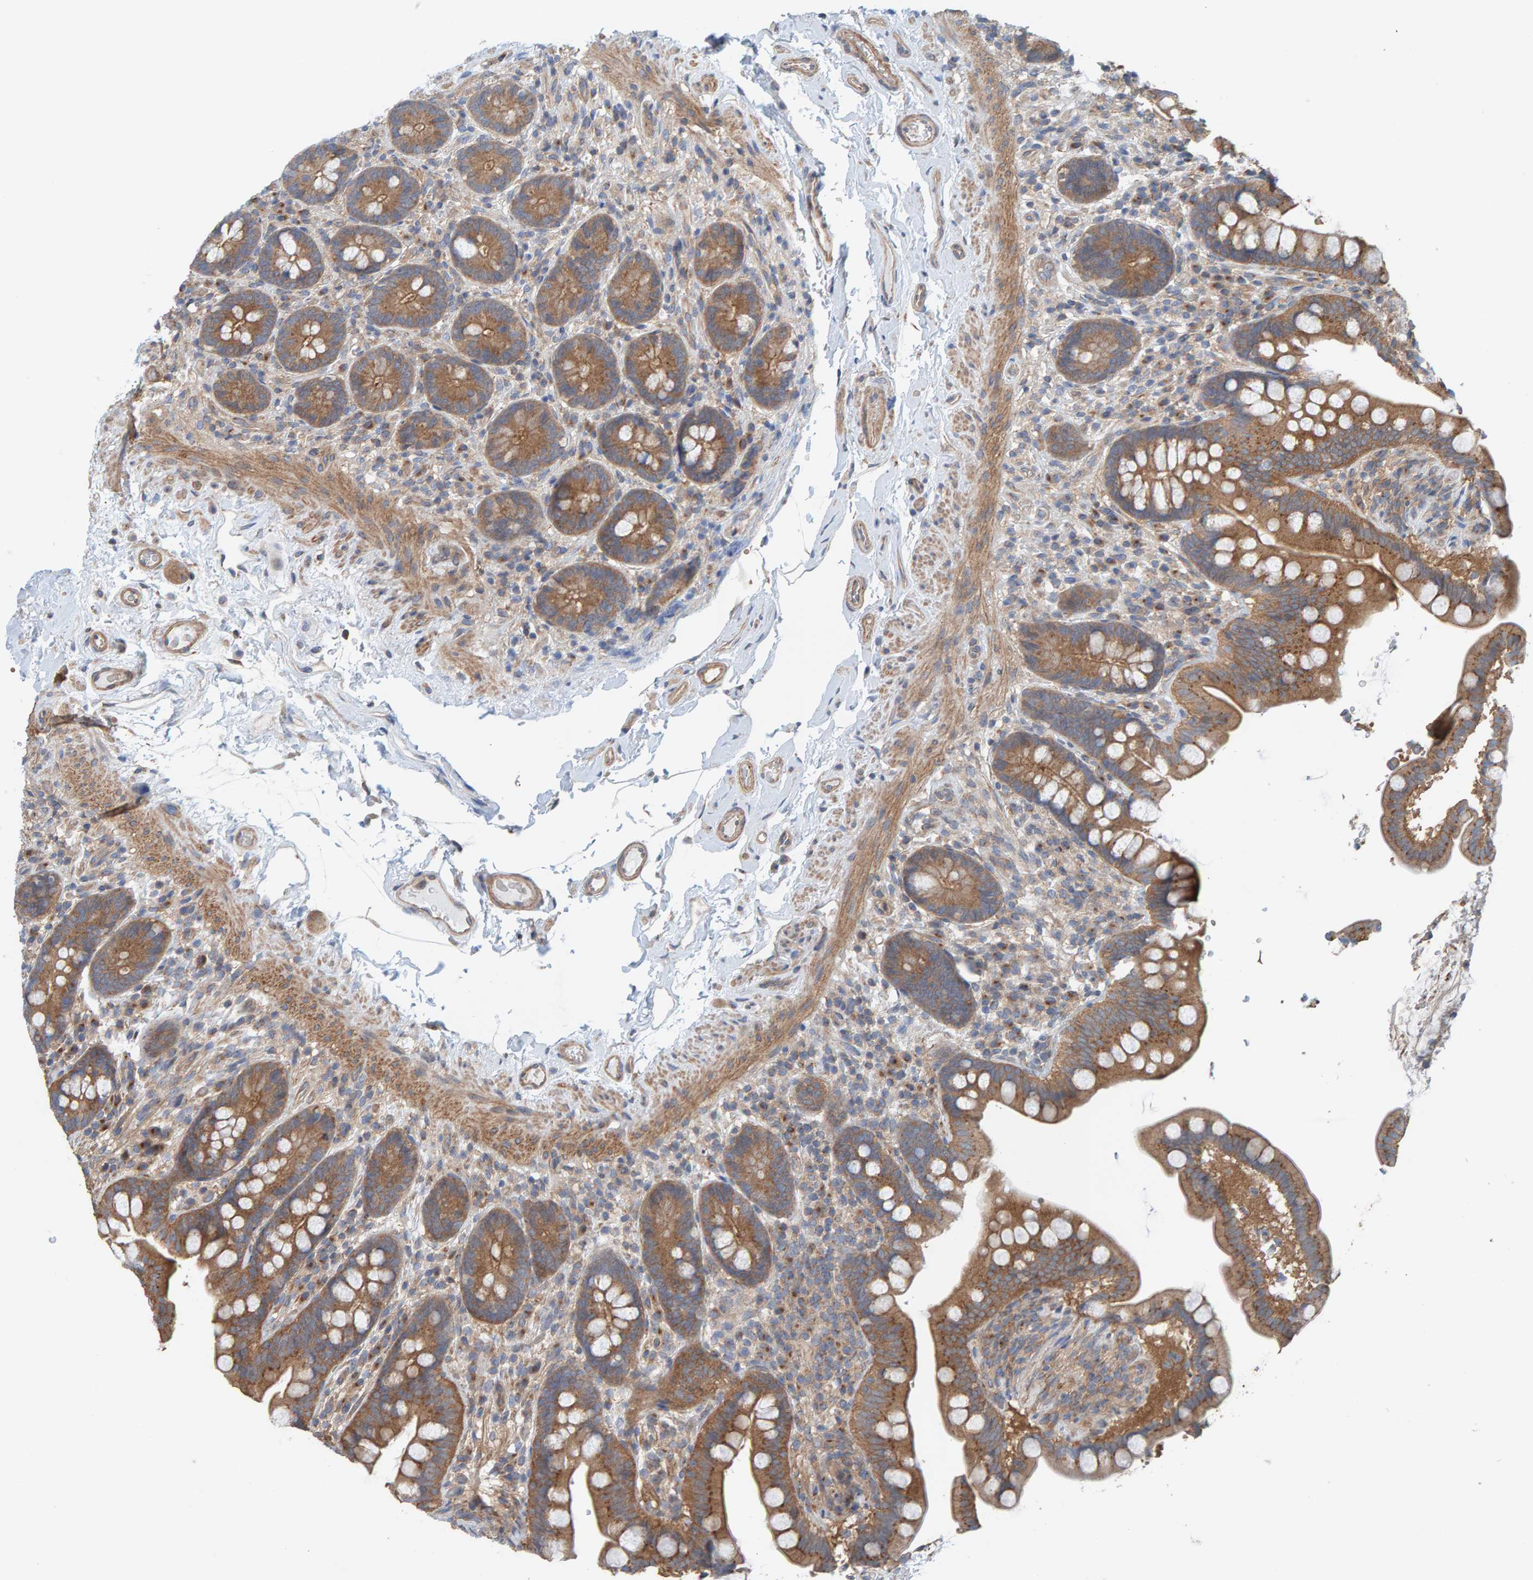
{"staining": {"intensity": "moderate", "quantity": ">75%", "location": "cytoplasmic/membranous"}, "tissue": "colon", "cell_type": "Endothelial cells", "image_type": "normal", "snomed": [{"axis": "morphology", "description": "Normal tissue, NOS"}, {"axis": "topography", "description": "Smooth muscle"}, {"axis": "topography", "description": "Colon"}], "caption": "Endothelial cells show medium levels of moderate cytoplasmic/membranous expression in approximately >75% of cells in unremarkable colon.", "gene": "UBAP1", "patient": {"sex": "male", "age": 73}}